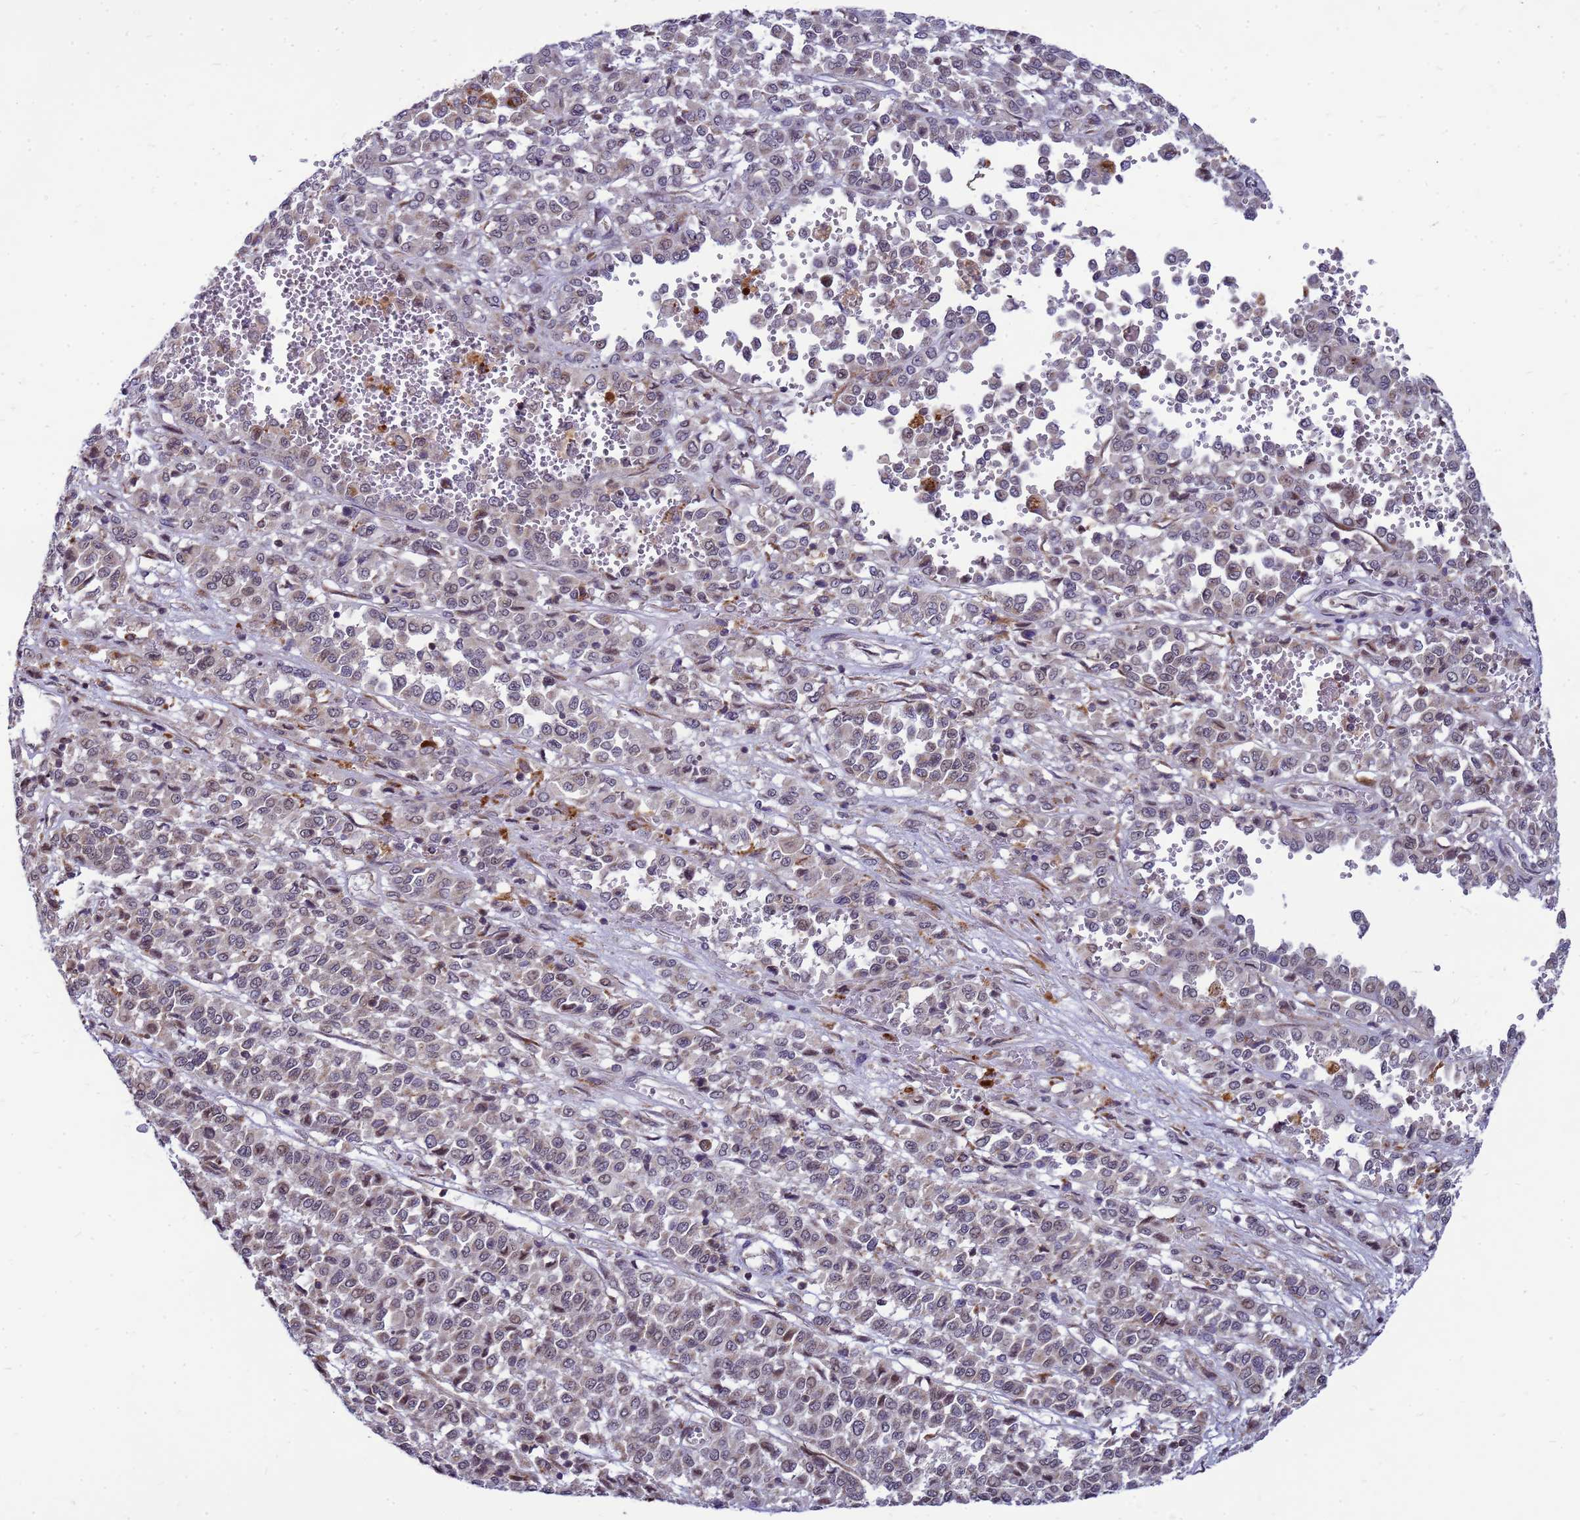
{"staining": {"intensity": "weak", "quantity": "25%-75%", "location": "cytoplasmic/membranous"}, "tissue": "melanoma", "cell_type": "Tumor cells", "image_type": "cancer", "snomed": [{"axis": "morphology", "description": "Malignant melanoma, Metastatic site"}, {"axis": "topography", "description": "Pancreas"}], "caption": "This is a histology image of immunohistochemistry (IHC) staining of melanoma, which shows weak positivity in the cytoplasmic/membranous of tumor cells.", "gene": "C12orf43", "patient": {"sex": "female", "age": 30}}